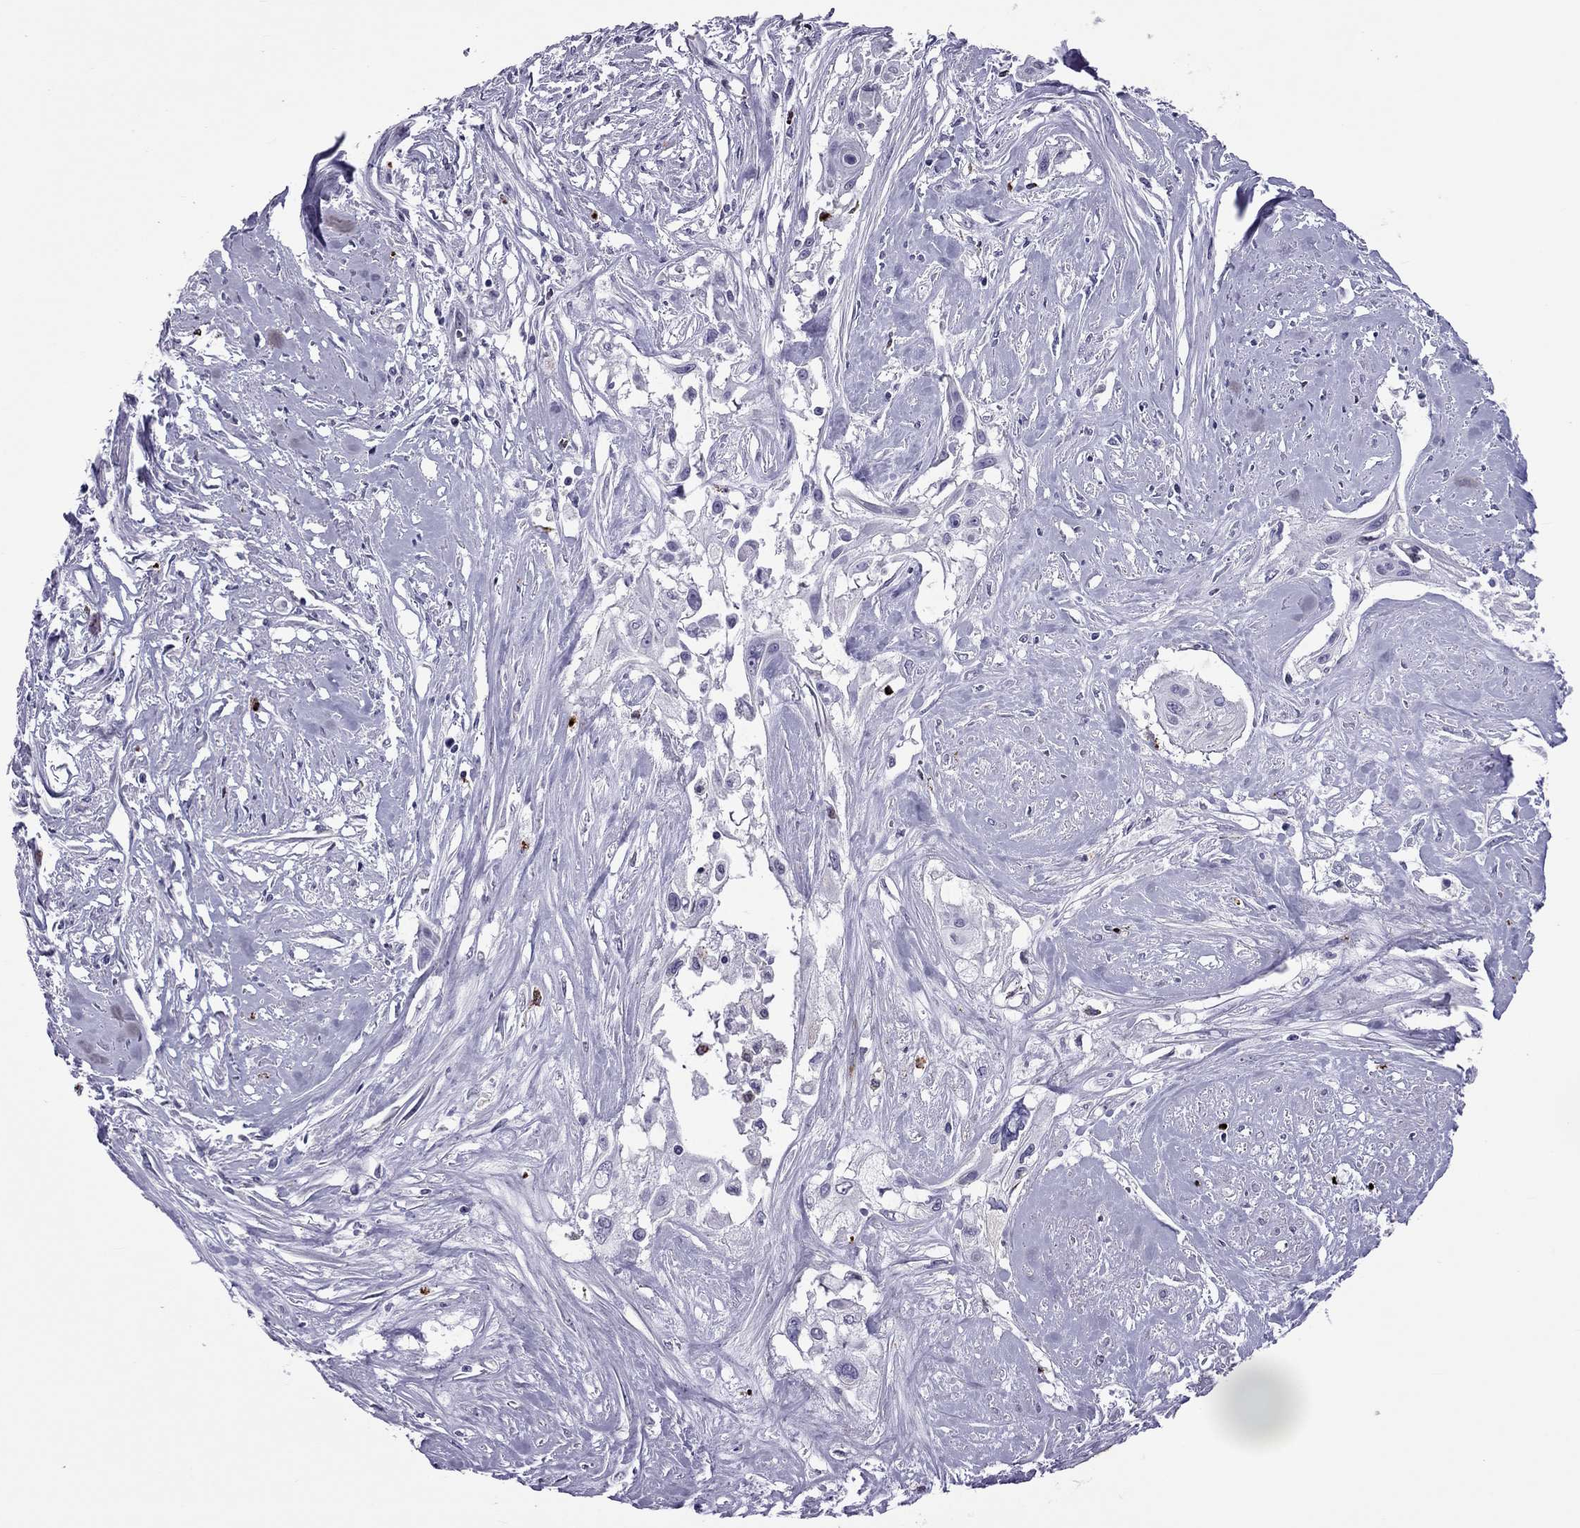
{"staining": {"intensity": "negative", "quantity": "none", "location": "none"}, "tissue": "cervical cancer", "cell_type": "Tumor cells", "image_type": "cancer", "snomed": [{"axis": "morphology", "description": "Squamous cell carcinoma, NOS"}, {"axis": "topography", "description": "Cervix"}], "caption": "Cervical cancer (squamous cell carcinoma) was stained to show a protein in brown. There is no significant staining in tumor cells. The staining is performed using DAB (3,3'-diaminobenzidine) brown chromogen with nuclei counter-stained in using hematoxylin.", "gene": "CCL27", "patient": {"sex": "female", "age": 49}}